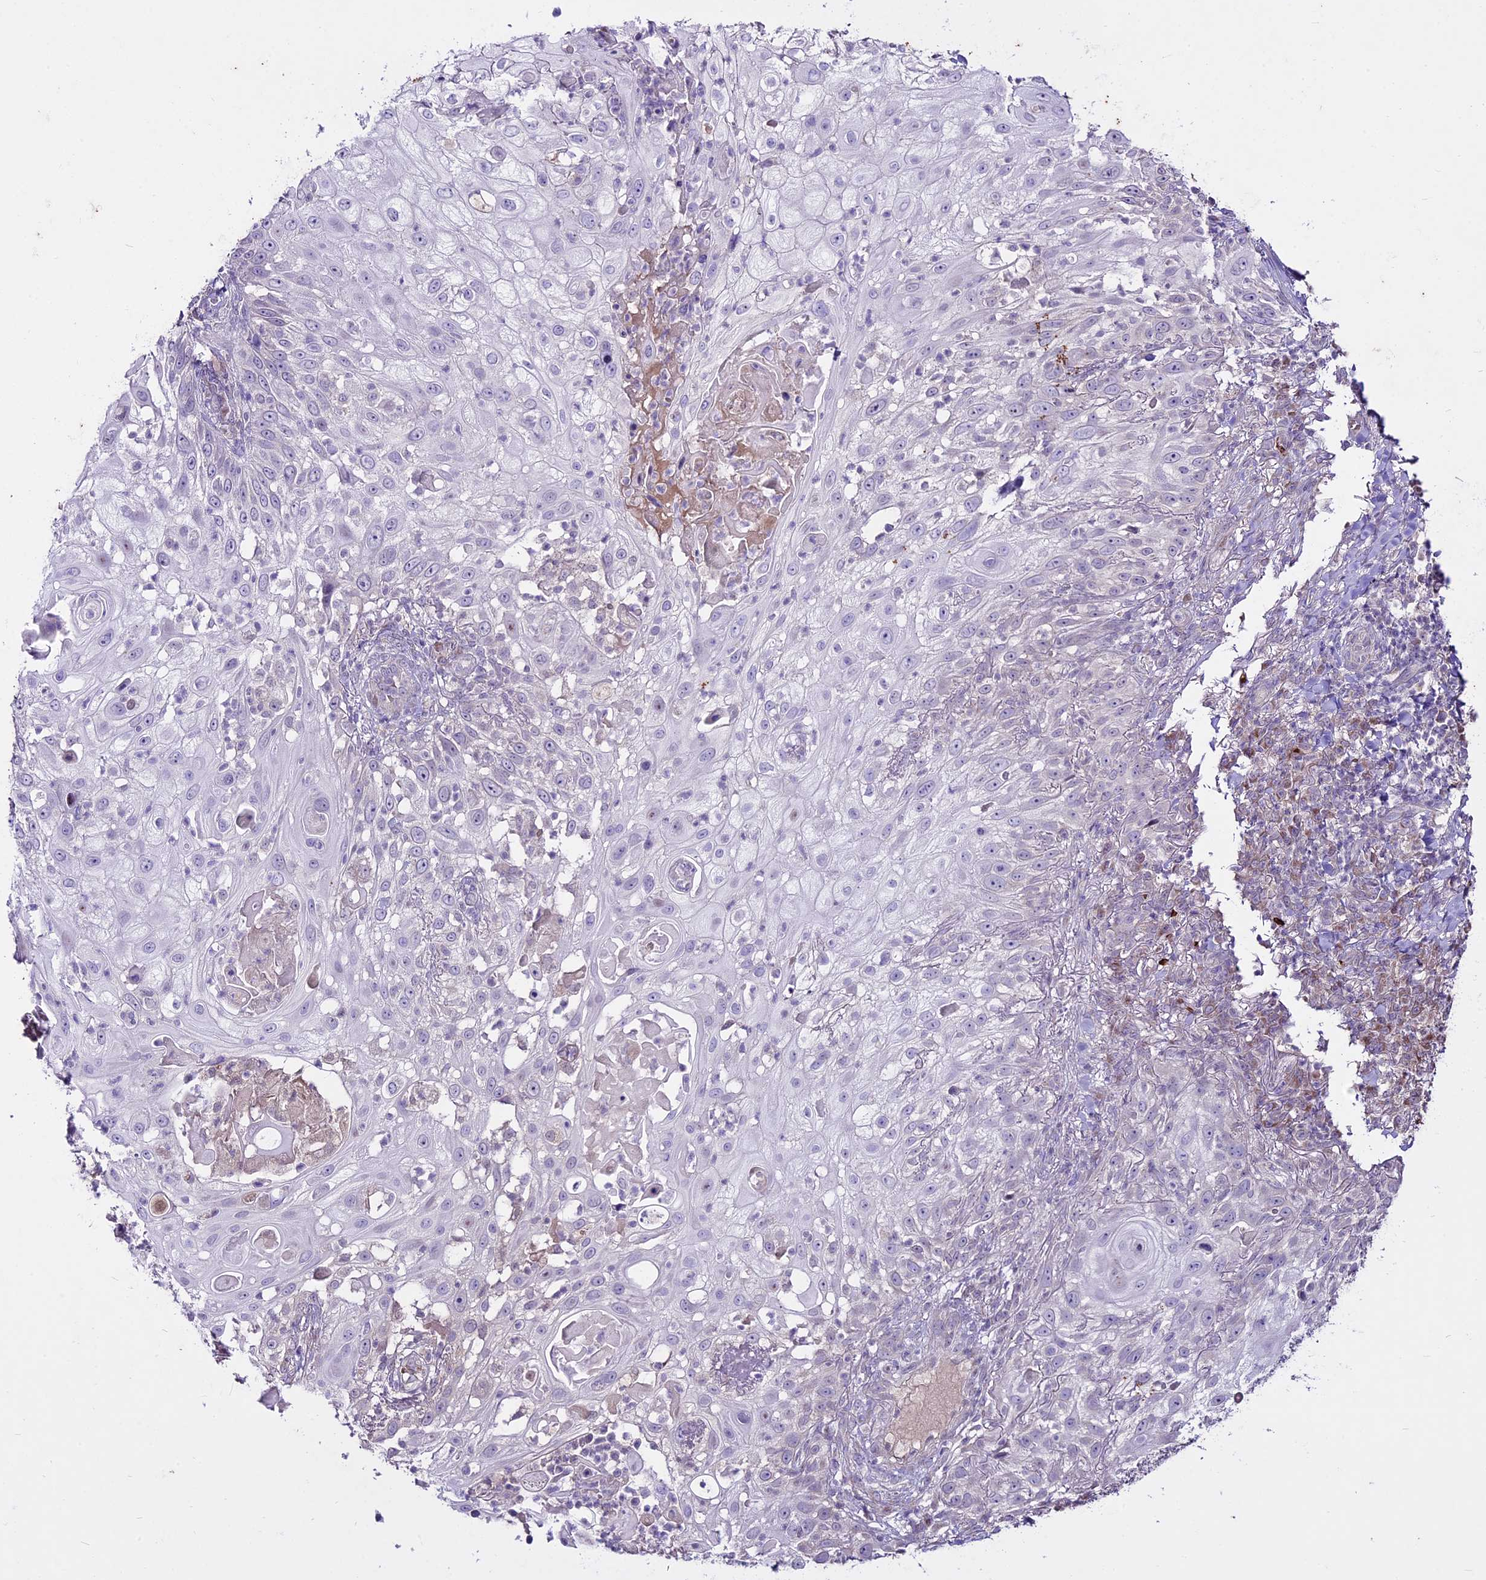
{"staining": {"intensity": "negative", "quantity": "none", "location": "none"}, "tissue": "skin cancer", "cell_type": "Tumor cells", "image_type": "cancer", "snomed": [{"axis": "morphology", "description": "Squamous cell carcinoma, NOS"}, {"axis": "topography", "description": "Skin"}], "caption": "This is a image of immunohistochemistry staining of skin squamous cell carcinoma, which shows no expression in tumor cells.", "gene": "SUSD3", "patient": {"sex": "female", "age": 44}}